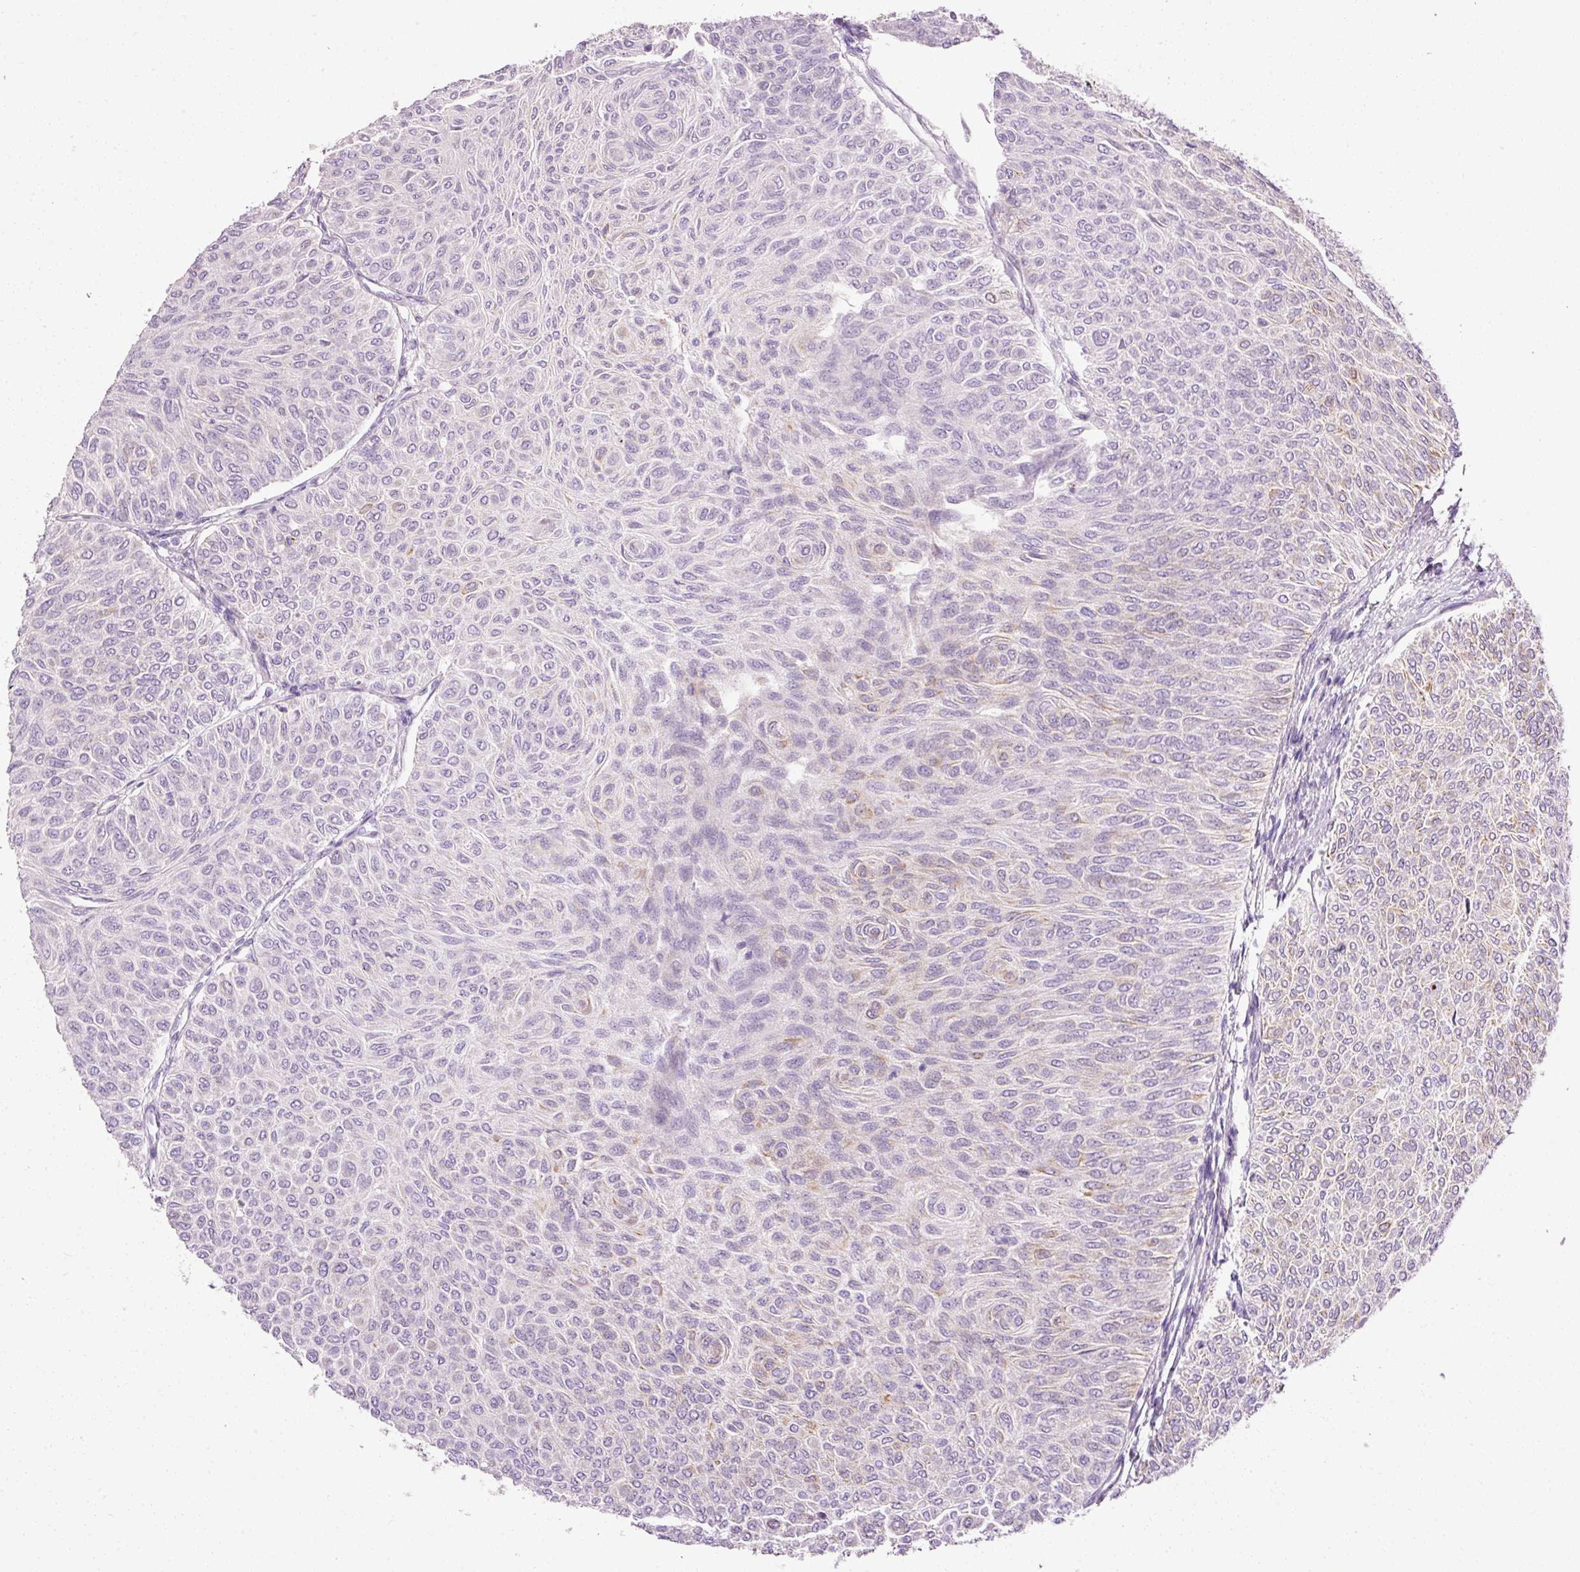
{"staining": {"intensity": "moderate", "quantity": "<25%", "location": "cytoplasmic/membranous"}, "tissue": "urothelial cancer", "cell_type": "Tumor cells", "image_type": "cancer", "snomed": [{"axis": "morphology", "description": "Urothelial carcinoma, Low grade"}, {"axis": "topography", "description": "Urinary bladder"}], "caption": "This photomicrograph shows IHC staining of urothelial cancer, with low moderate cytoplasmic/membranous staining in approximately <25% of tumor cells.", "gene": "ANKRD20A1", "patient": {"sex": "male", "age": 78}}